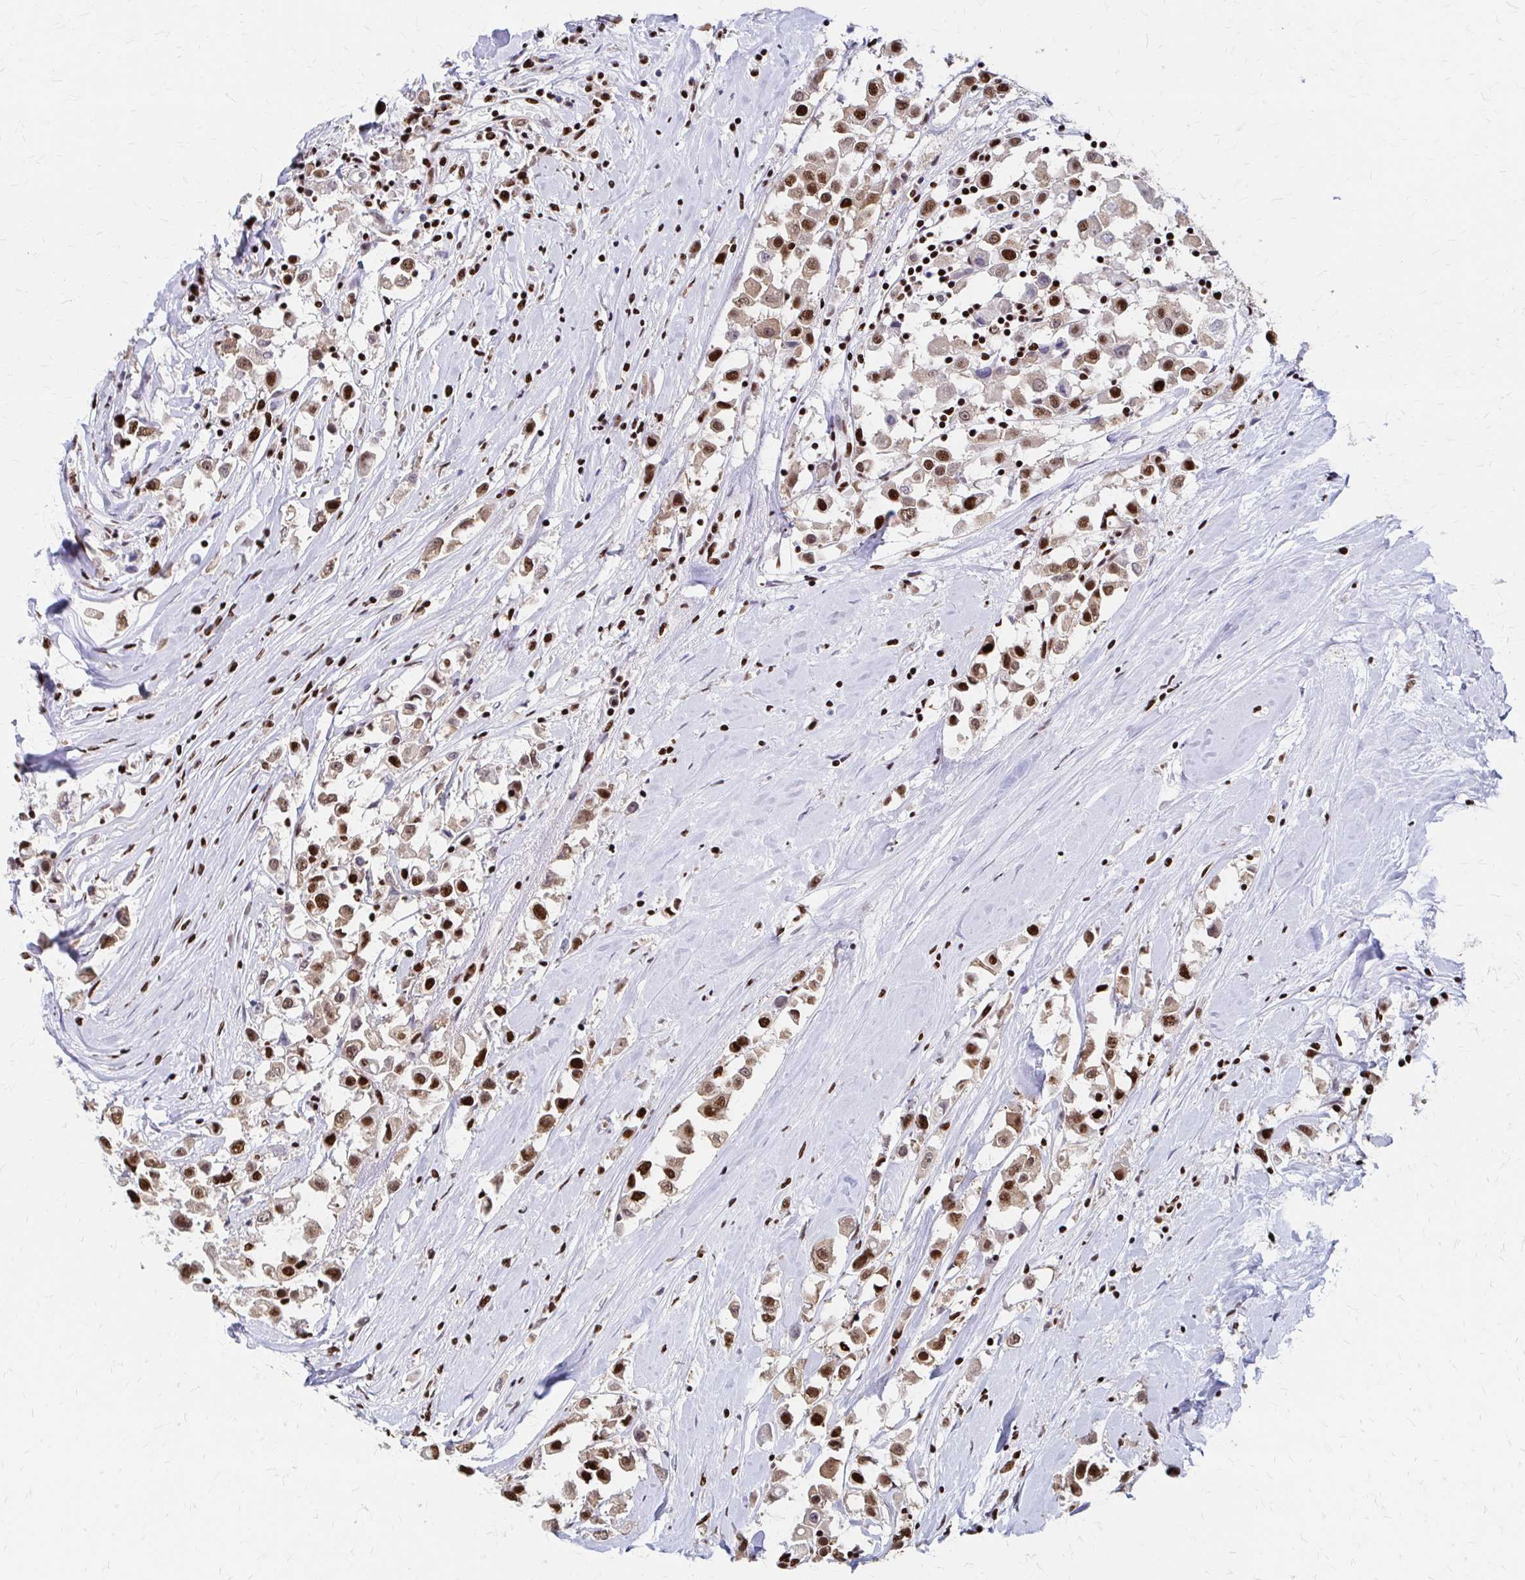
{"staining": {"intensity": "moderate", "quantity": ">75%", "location": "nuclear"}, "tissue": "breast cancer", "cell_type": "Tumor cells", "image_type": "cancer", "snomed": [{"axis": "morphology", "description": "Duct carcinoma"}, {"axis": "topography", "description": "Breast"}], "caption": "There is medium levels of moderate nuclear positivity in tumor cells of breast intraductal carcinoma, as demonstrated by immunohistochemical staining (brown color).", "gene": "CNKSR3", "patient": {"sex": "female", "age": 61}}